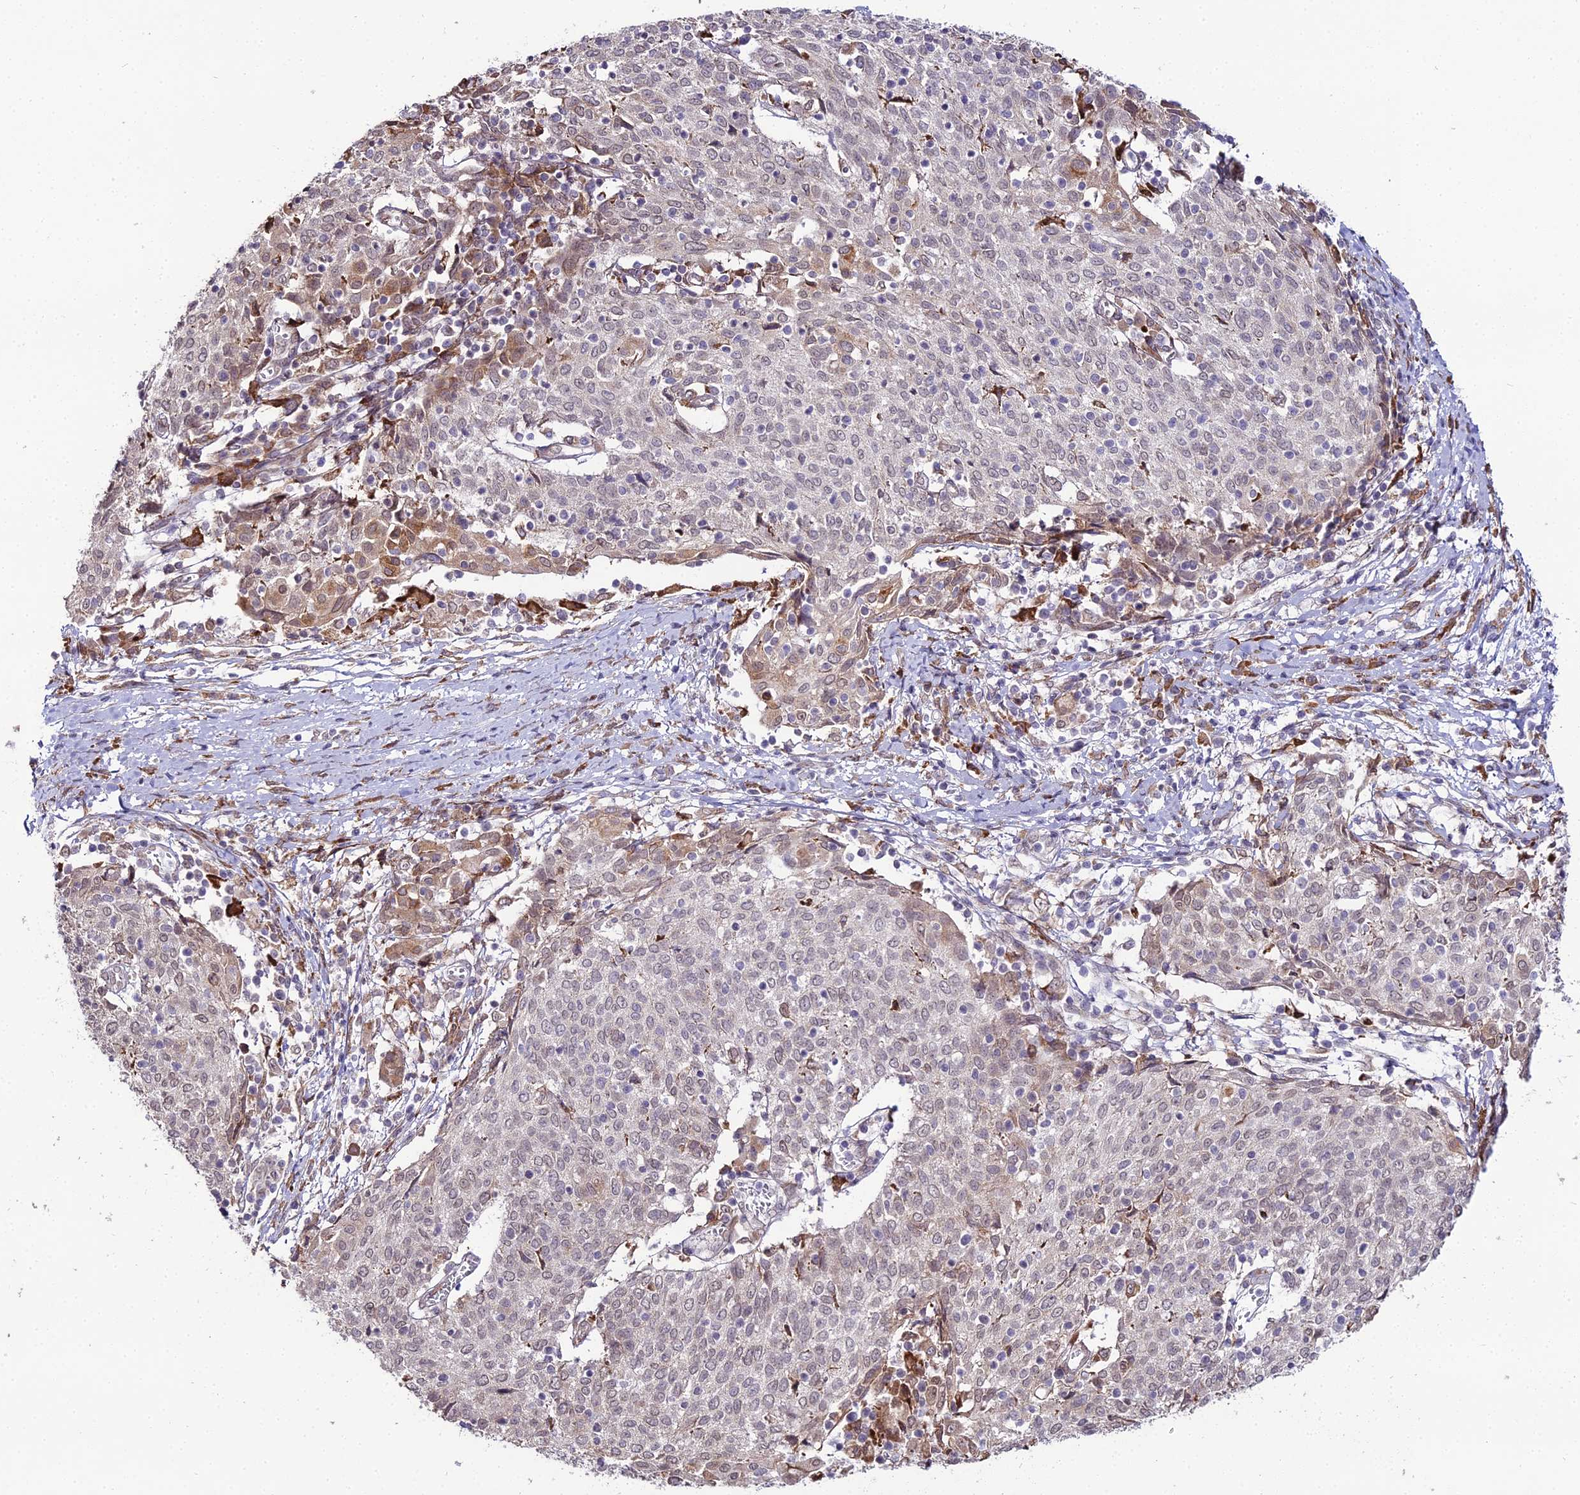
{"staining": {"intensity": "moderate", "quantity": "<25%", "location": "cytoplasmic/membranous"}, "tissue": "cervical cancer", "cell_type": "Tumor cells", "image_type": "cancer", "snomed": [{"axis": "morphology", "description": "Squamous cell carcinoma, NOS"}, {"axis": "topography", "description": "Cervix"}], "caption": "Tumor cells demonstrate low levels of moderate cytoplasmic/membranous staining in about <25% of cells in cervical cancer (squamous cell carcinoma). The protein of interest is stained brown, and the nuclei are stained in blue (DAB (3,3'-diaminobenzidine) IHC with brightfield microscopy, high magnification).", "gene": "TROAP", "patient": {"sex": "female", "age": 52}}